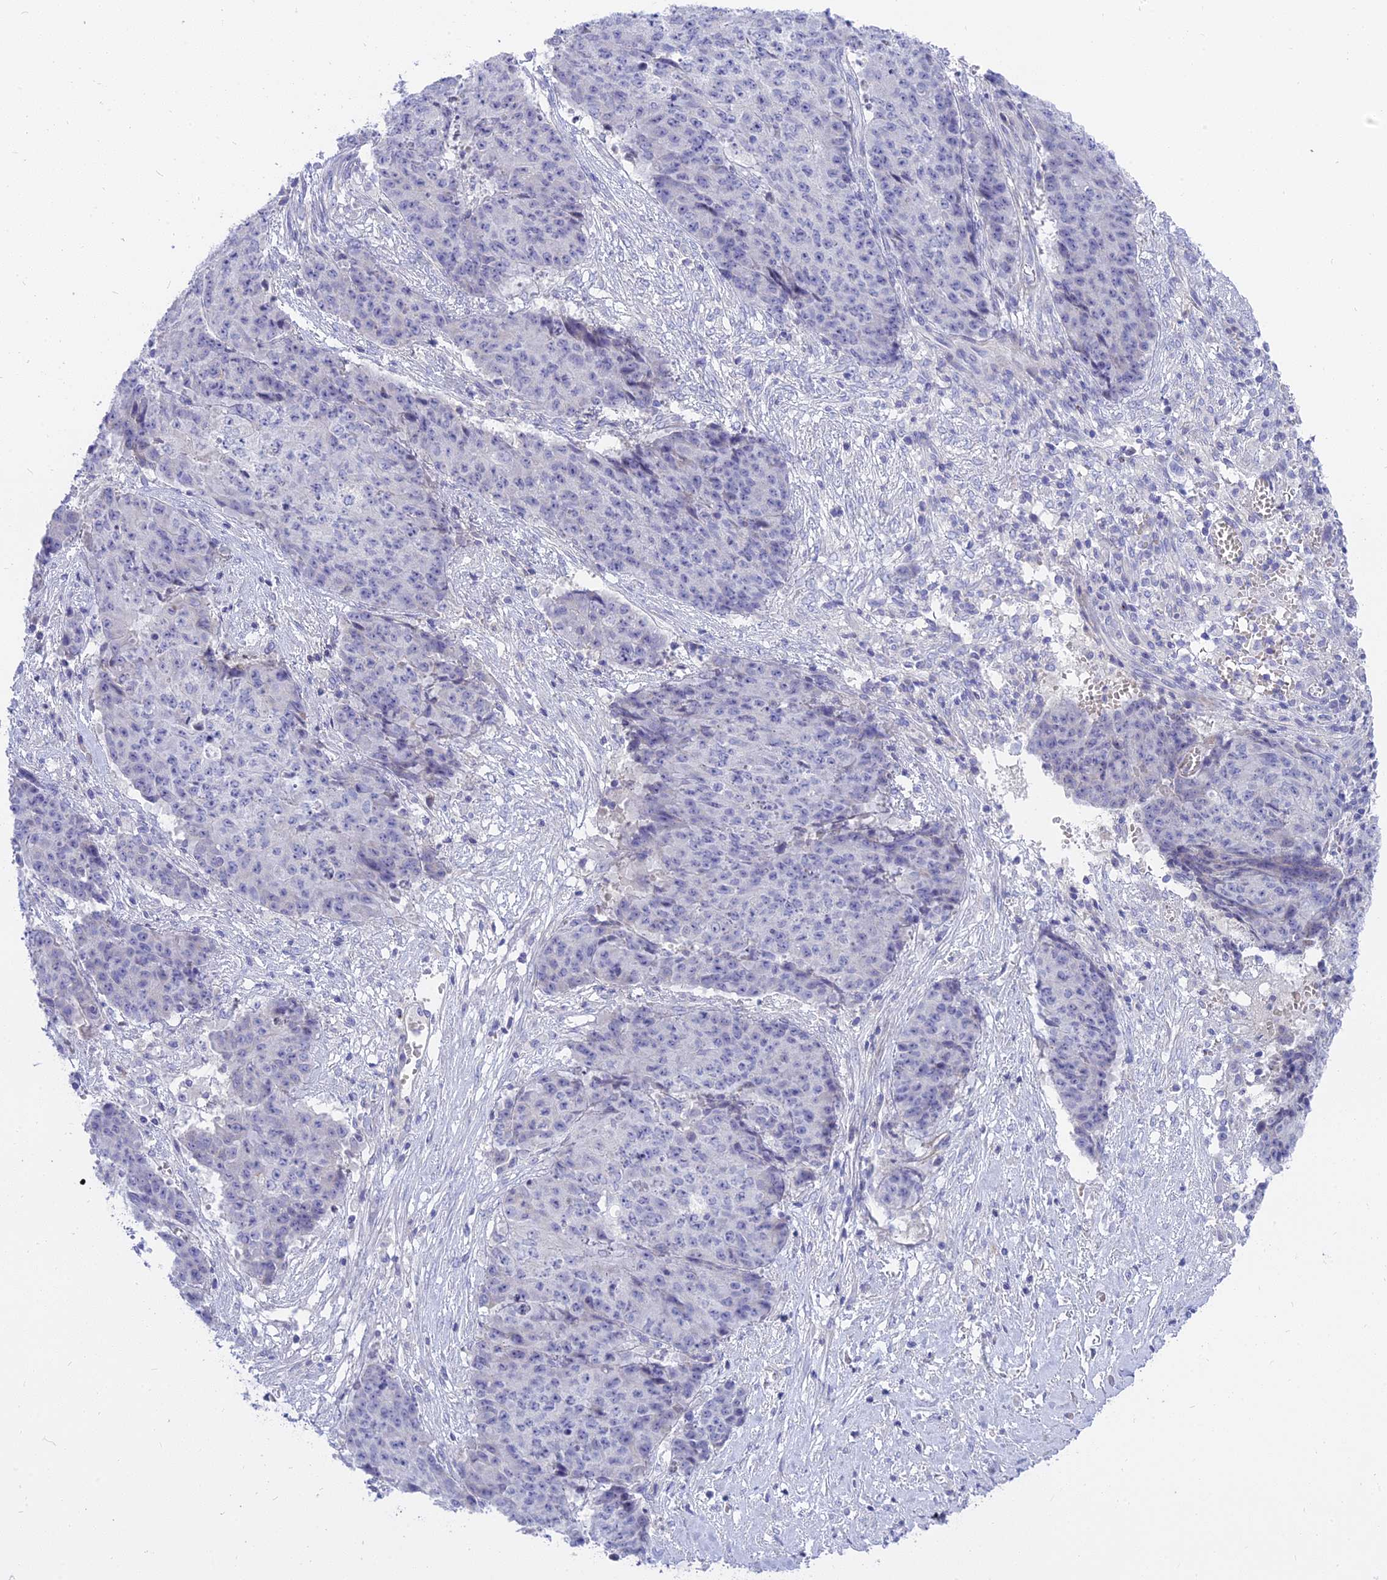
{"staining": {"intensity": "negative", "quantity": "none", "location": "none"}, "tissue": "ovarian cancer", "cell_type": "Tumor cells", "image_type": "cancer", "snomed": [{"axis": "morphology", "description": "Carcinoma, endometroid"}, {"axis": "topography", "description": "Ovary"}], "caption": "Immunohistochemical staining of human ovarian cancer (endometroid carcinoma) reveals no significant expression in tumor cells.", "gene": "MBD3L1", "patient": {"sex": "female", "age": 42}}